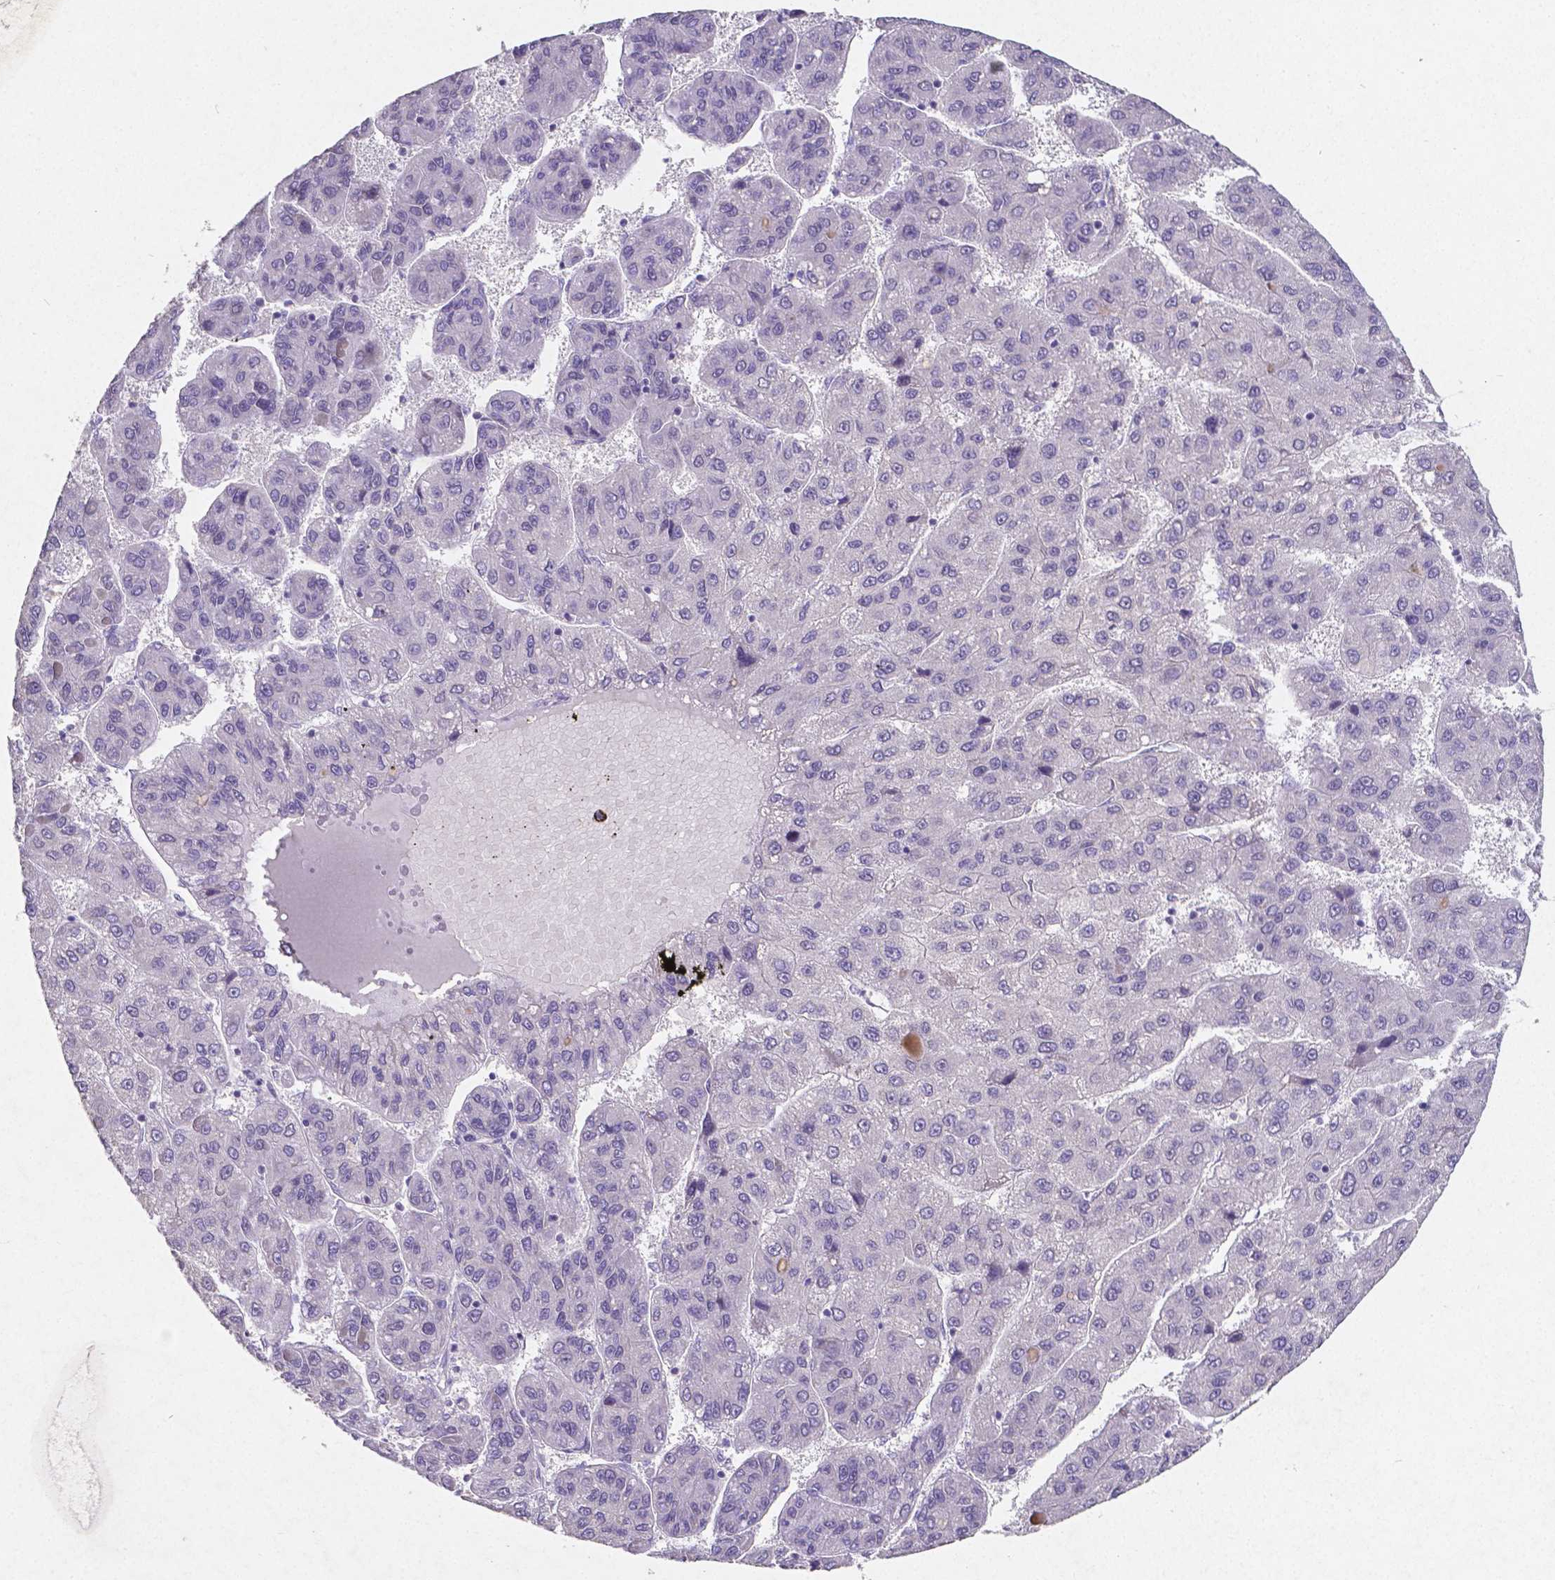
{"staining": {"intensity": "negative", "quantity": "none", "location": "none"}, "tissue": "liver cancer", "cell_type": "Tumor cells", "image_type": "cancer", "snomed": [{"axis": "morphology", "description": "Carcinoma, Hepatocellular, NOS"}, {"axis": "topography", "description": "Liver"}], "caption": "Protein analysis of liver hepatocellular carcinoma demonstrates no significant expression in tumor cells. Nuclei are stained in blue.", "gene": "SATB2", "patient": {"sex": "female", "age": 82}}